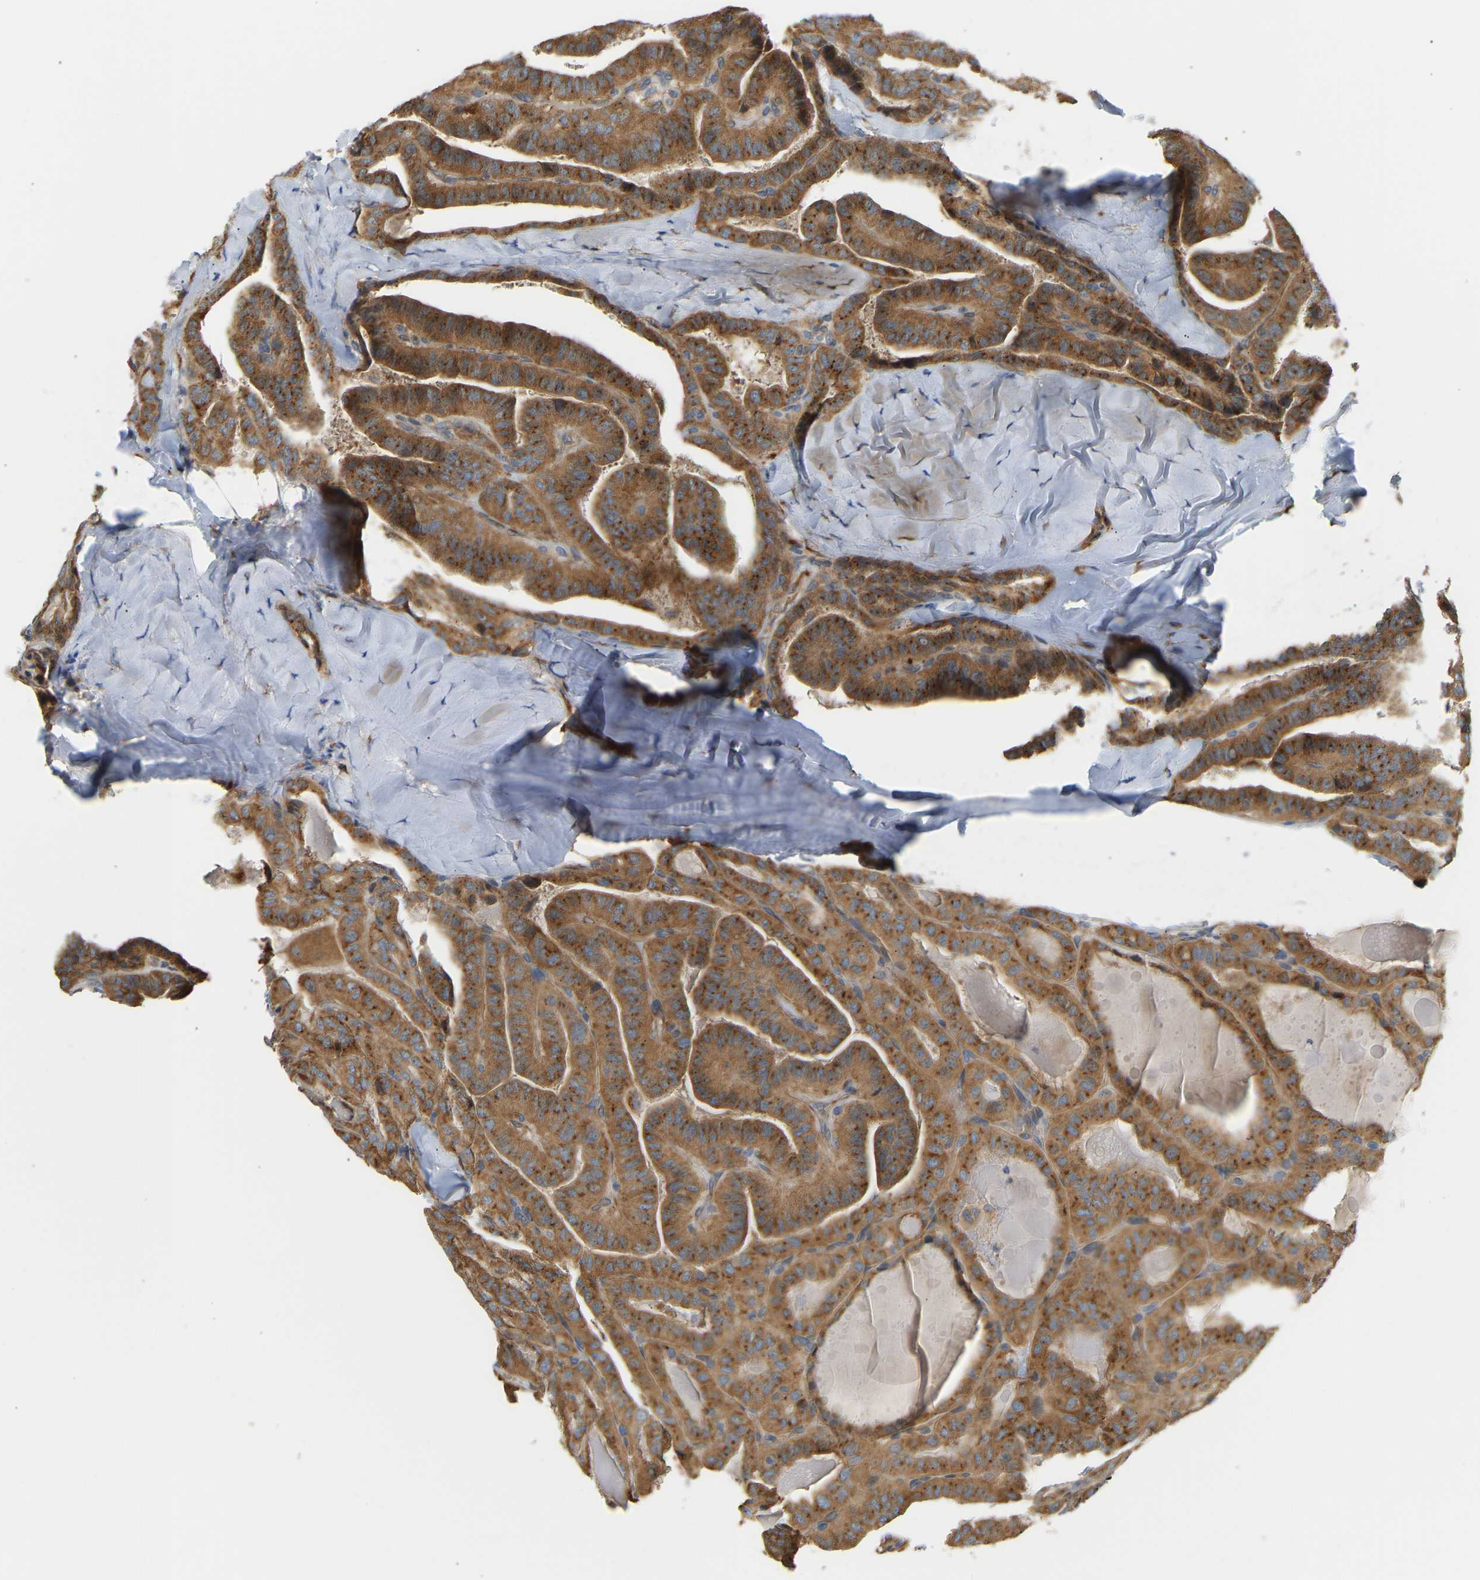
{"staining": {"intensity": "strong", "quantity": ">75%", "location": "cytoplasmic/membranous"}, "tissue": "thyroid cancer", "cell_type": "Tumor cells", "image_type": "cancer", "snomed": [{"axis": "morphology", "description": "Papillary adenocarcinoma, NOS"}, {"axis": "topography", "description": "Thyroid gland"}], "caption": "Strong cytoplasmic/membranous staining for a protein is appreciated in approximately >75% of tumor cells of papillary adenocarcinoma (thyroid) using immunohistochemistry (IHC).", "gene": "YIPF2", "patient": {"sex": "male", "age": 77}}